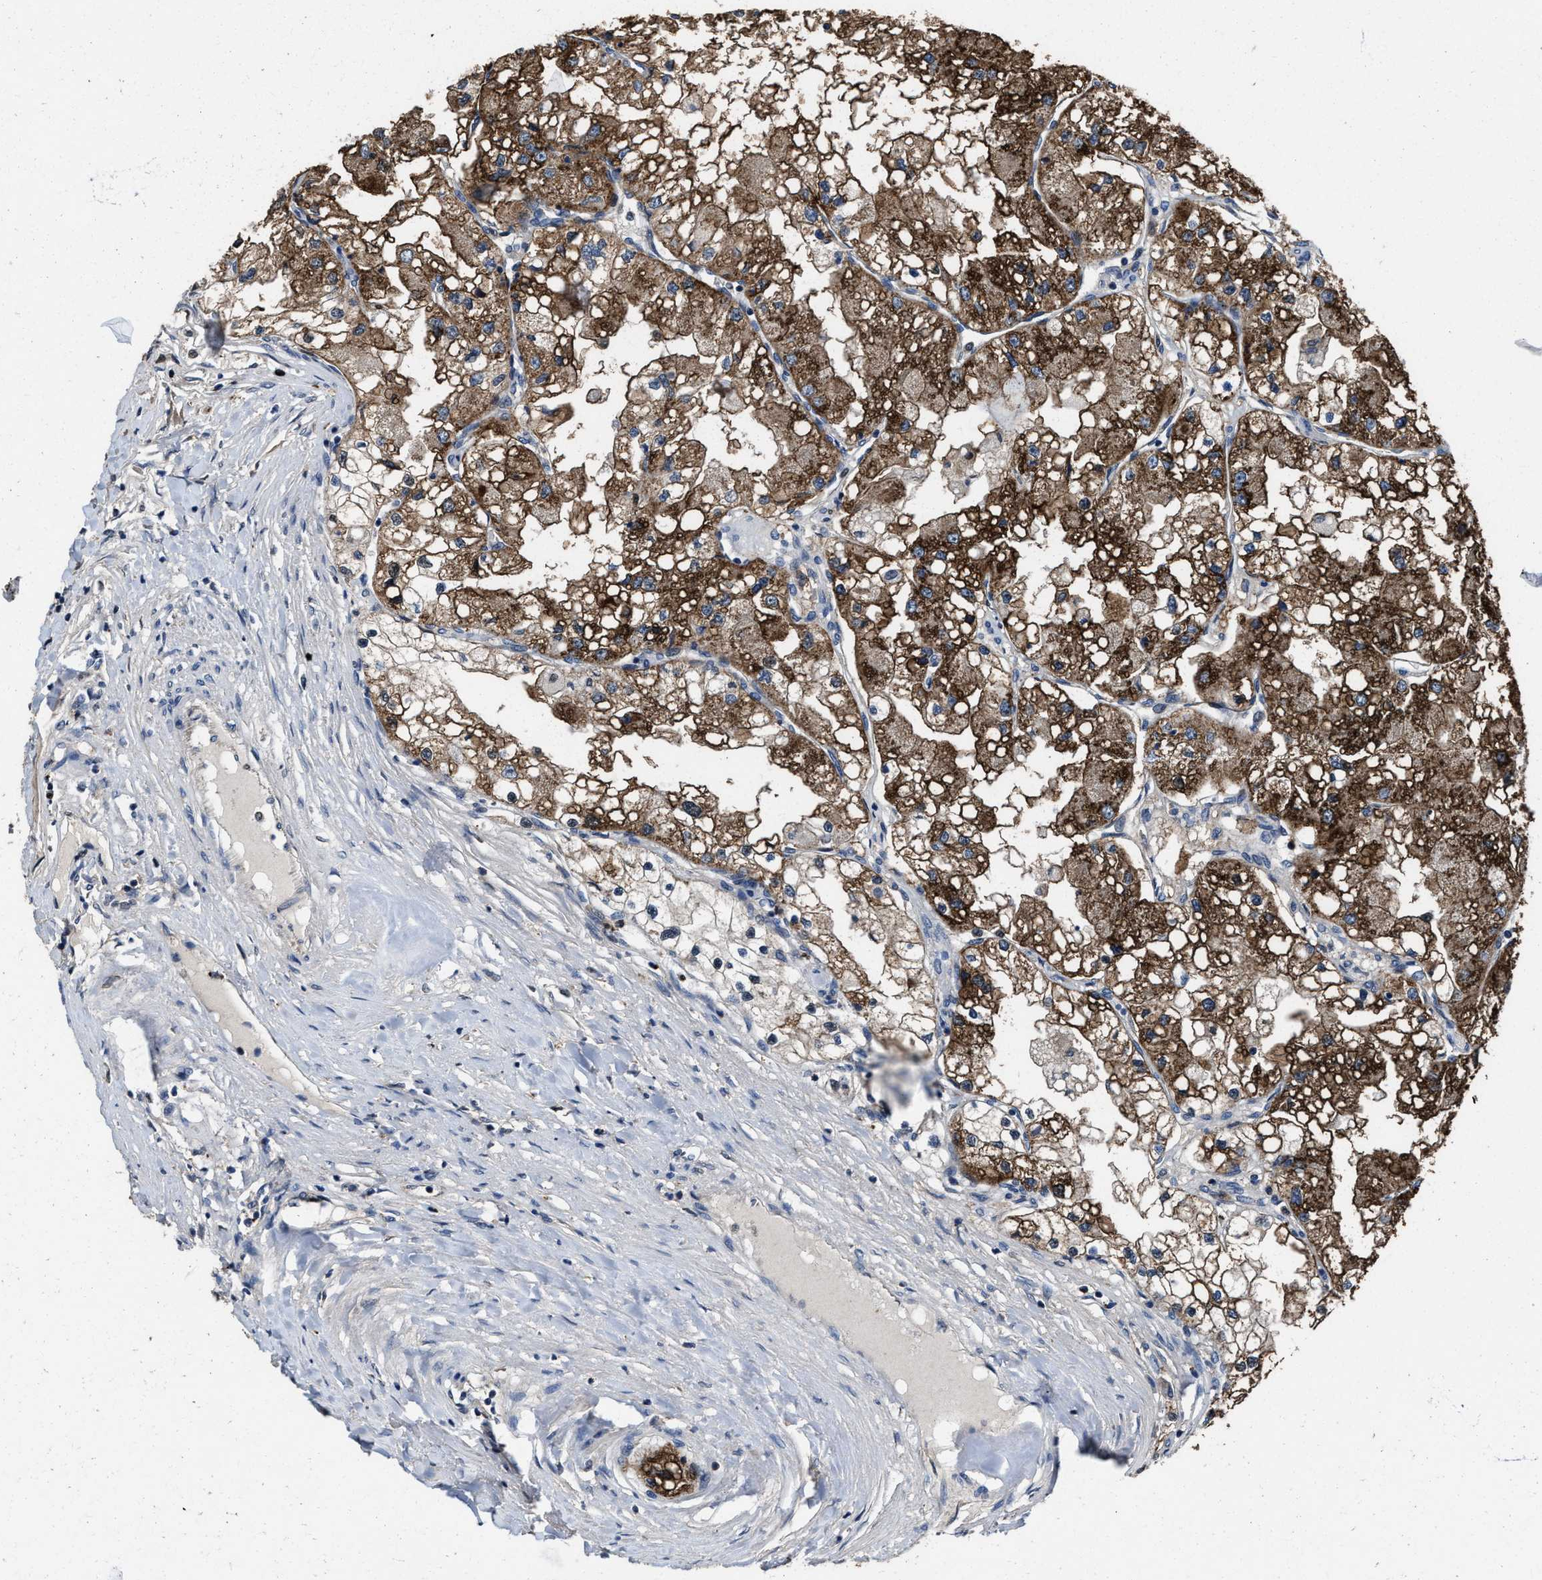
{"staining": {"intensity": "strong", "quantity": ">75%", "location": "cytoplasmic/membranous"}, "tissue": "renal cancer", "cell_type": "Tumor cells", "image_type": "cancer", "snomed": [{"axis": "morphology", "description": "Adenocarcinoma, NOS"}, {"axis": "topography", "description": "Kidney"}], "caption": "This image exhibits IHC staining of renal cancer (adenocarcinoma), with high strong cytoplasmic/membranous positivity in approximately >75% of tumor cells.", "gene": "ZNF20", "patient": {"sex": "male", "age": 68}}